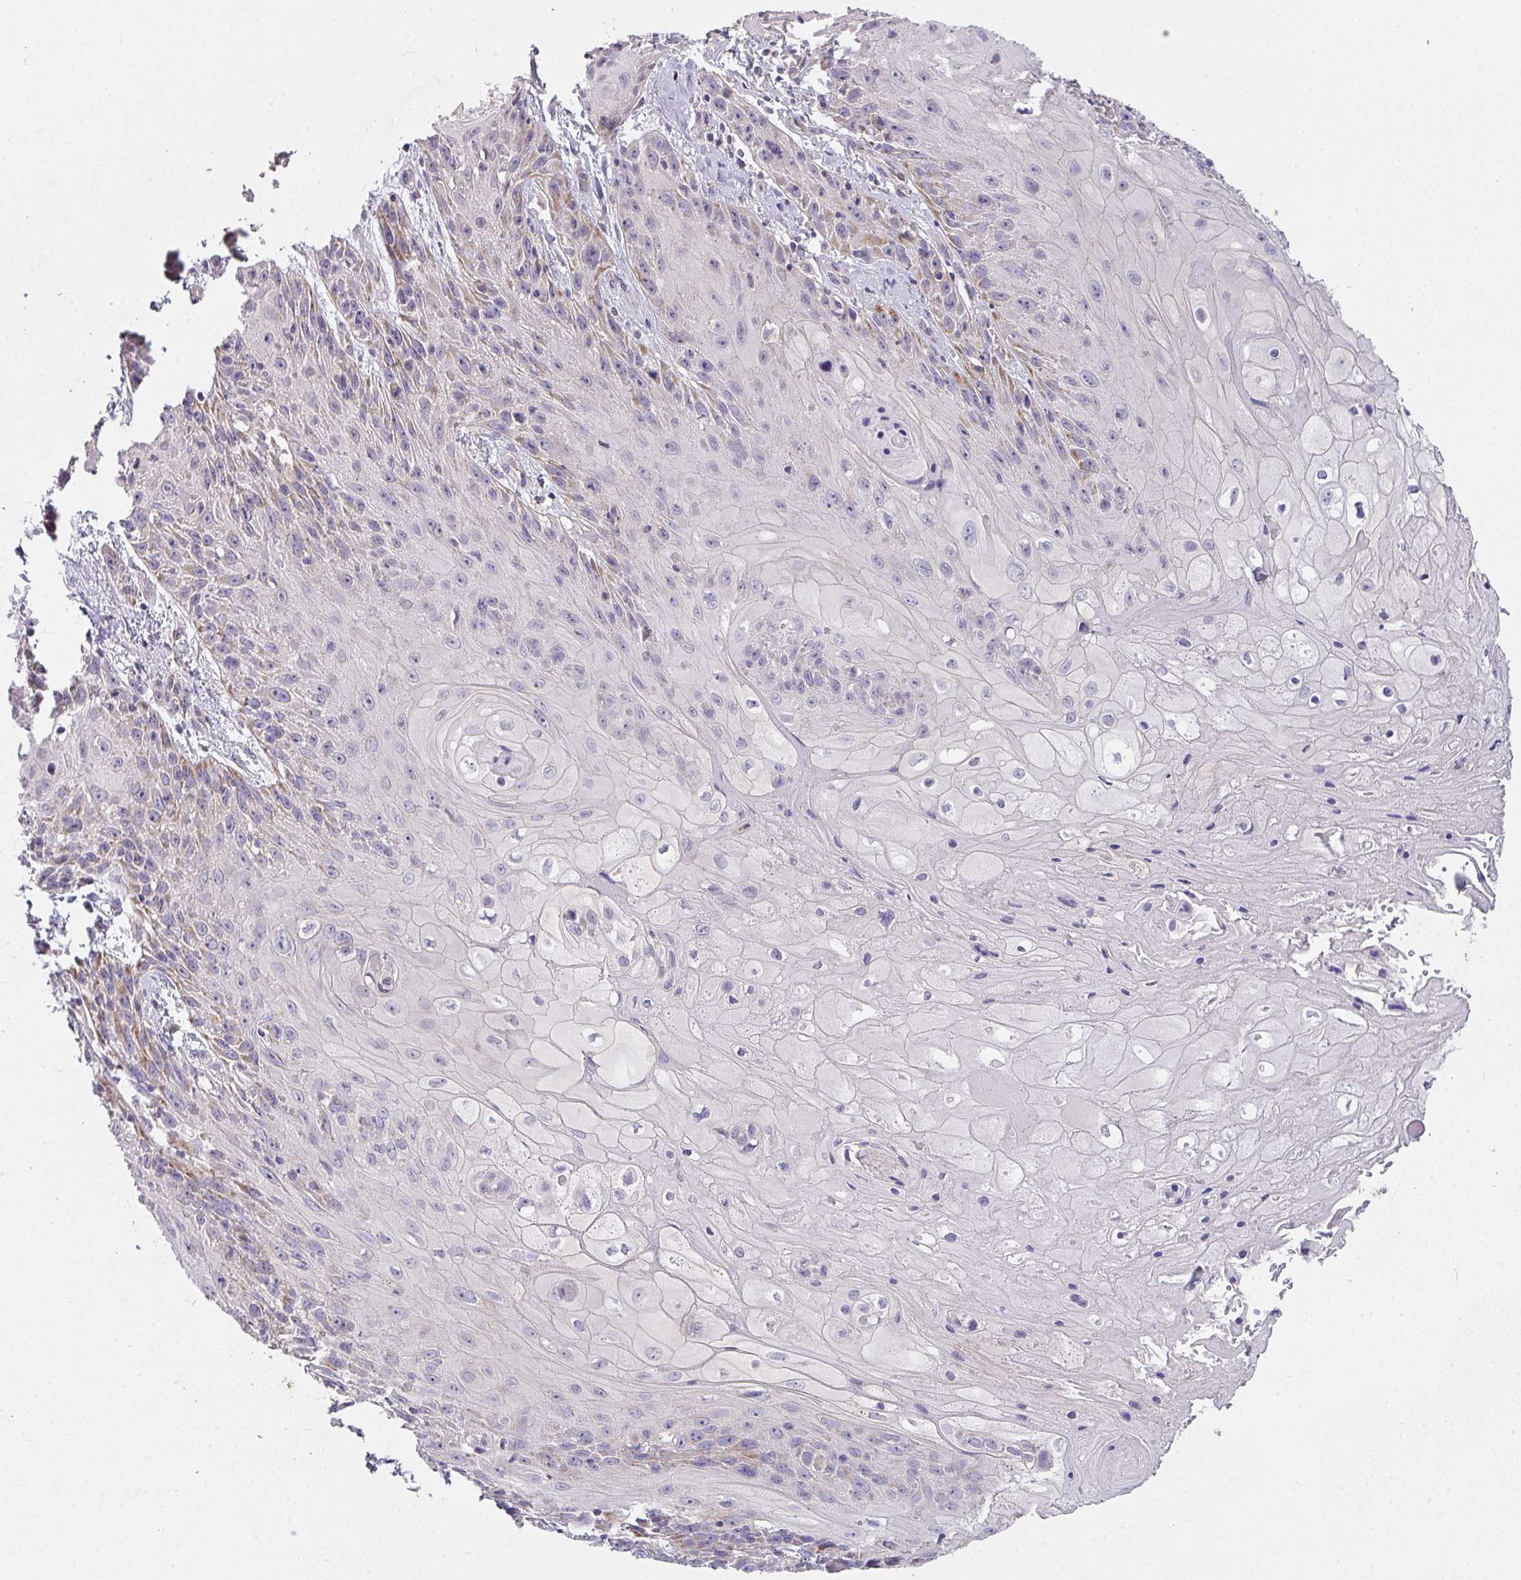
{"staining": {"intensity": "moderate", "quantity": "<25%", "location": "cytoplasmic/membranous"}, "tissue": "skin cancer", "cell_type": "Tumor cells", "image_type": "cancer", "snomed": [{"axis": "morphology", "description": "Squamous cell carcinoma, NOS"}, {"axis": "topography", "description": "Skin"}, {"axis": "topography", "description": "Vulva"}], "caption": "Skin cancer (squamous cell carcinoma) stained with DAB (3,3'-diaminobenzidine) immunohistochemistry exhibits low levels of moderate cytoplasmic/membranous expression in about <25% of tumor cells.", "gene": "TMEM219", "patient": {"sex": "female", "age": 76}}